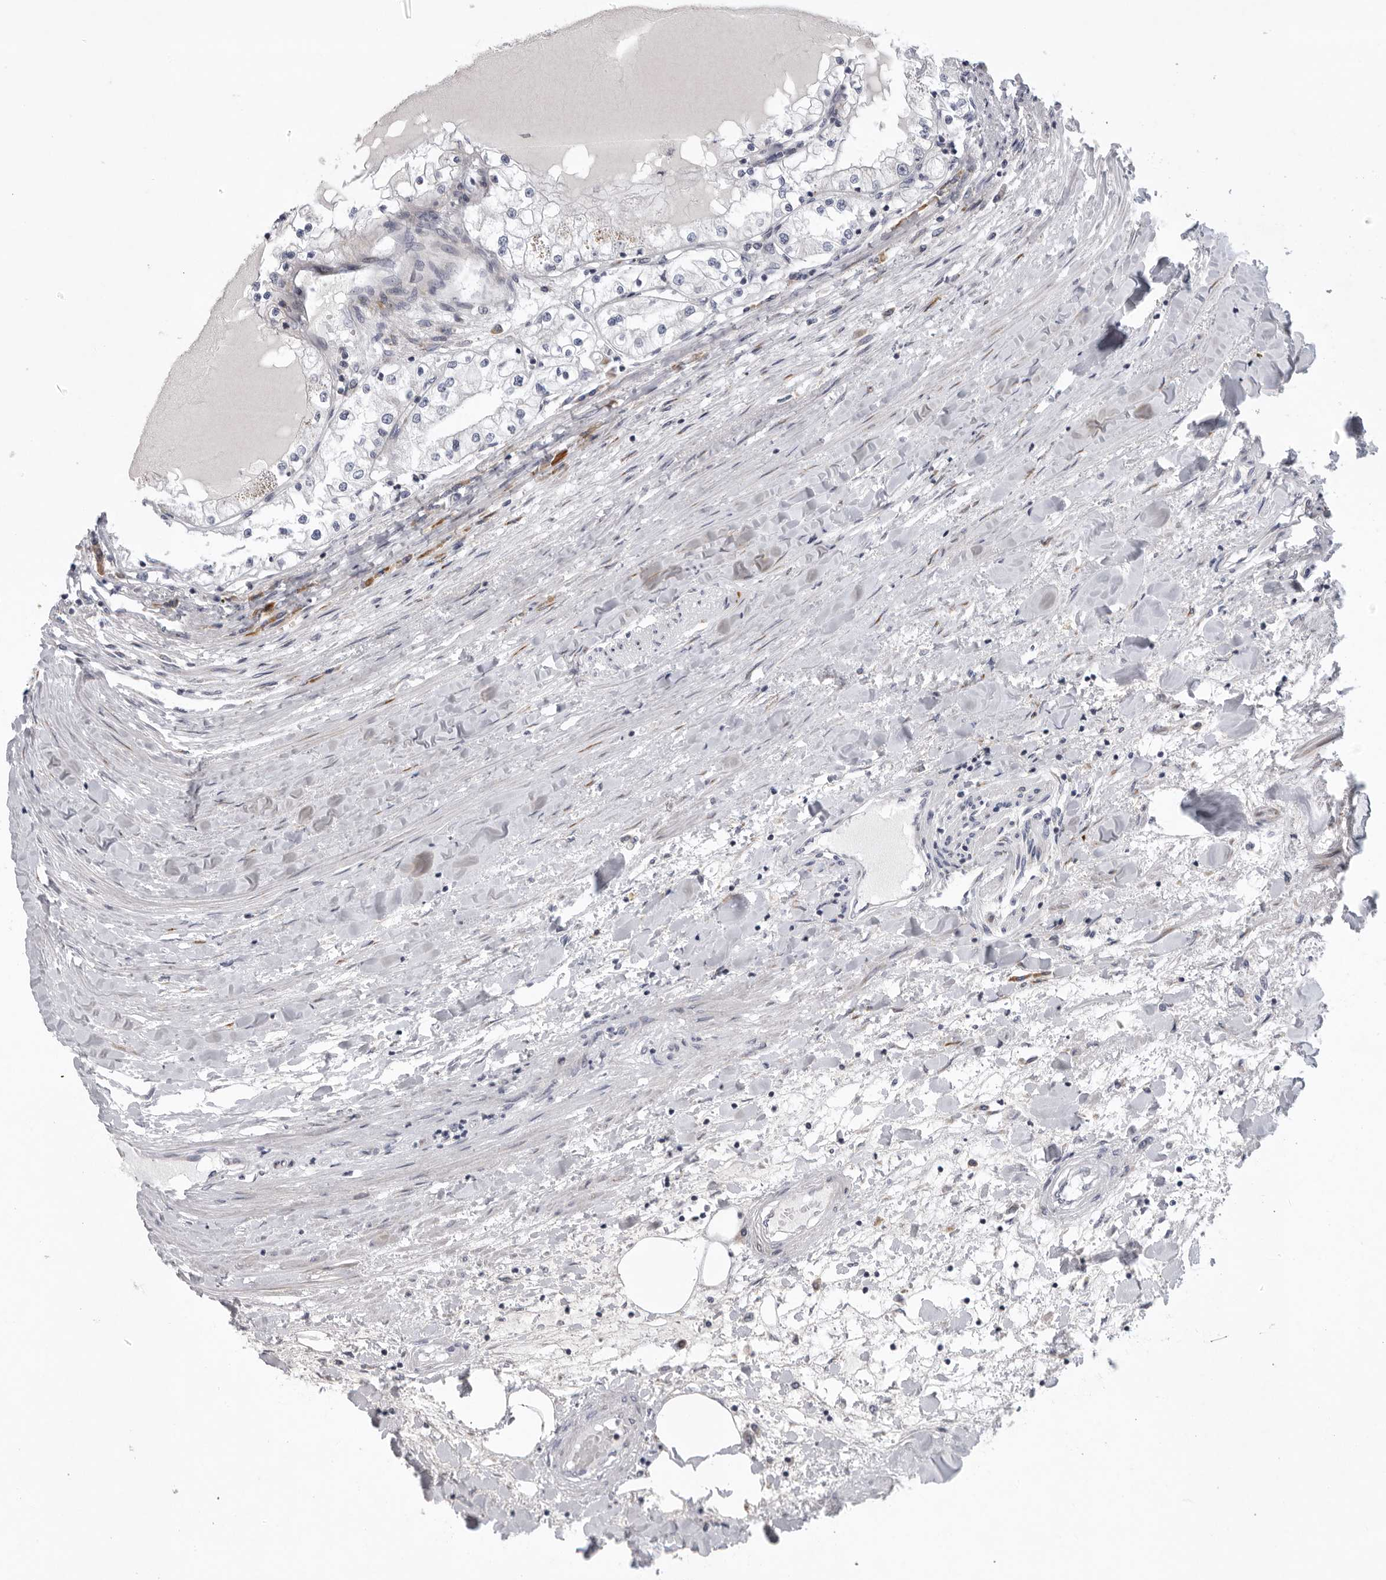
{"staining": {"intensity": "negative", "quantity": "none", "location": "none"}, "tissue": "renal cancer", "cell_type": "Tumor cells", "image_type": "cancer", "snomed": [{"axis": "morphology", "description": "Adenocarcinoma, NOS"}, {"axis": "topography", "description": "Kidney"}], "caption": "Immunohistochemistry (IHC) image of human renal adenocarcinoma stained for a protein (brown), which exhibits no expression in tumor cells.", "gene": "USP24", "patient": {"sex": "male", "age": 68}}